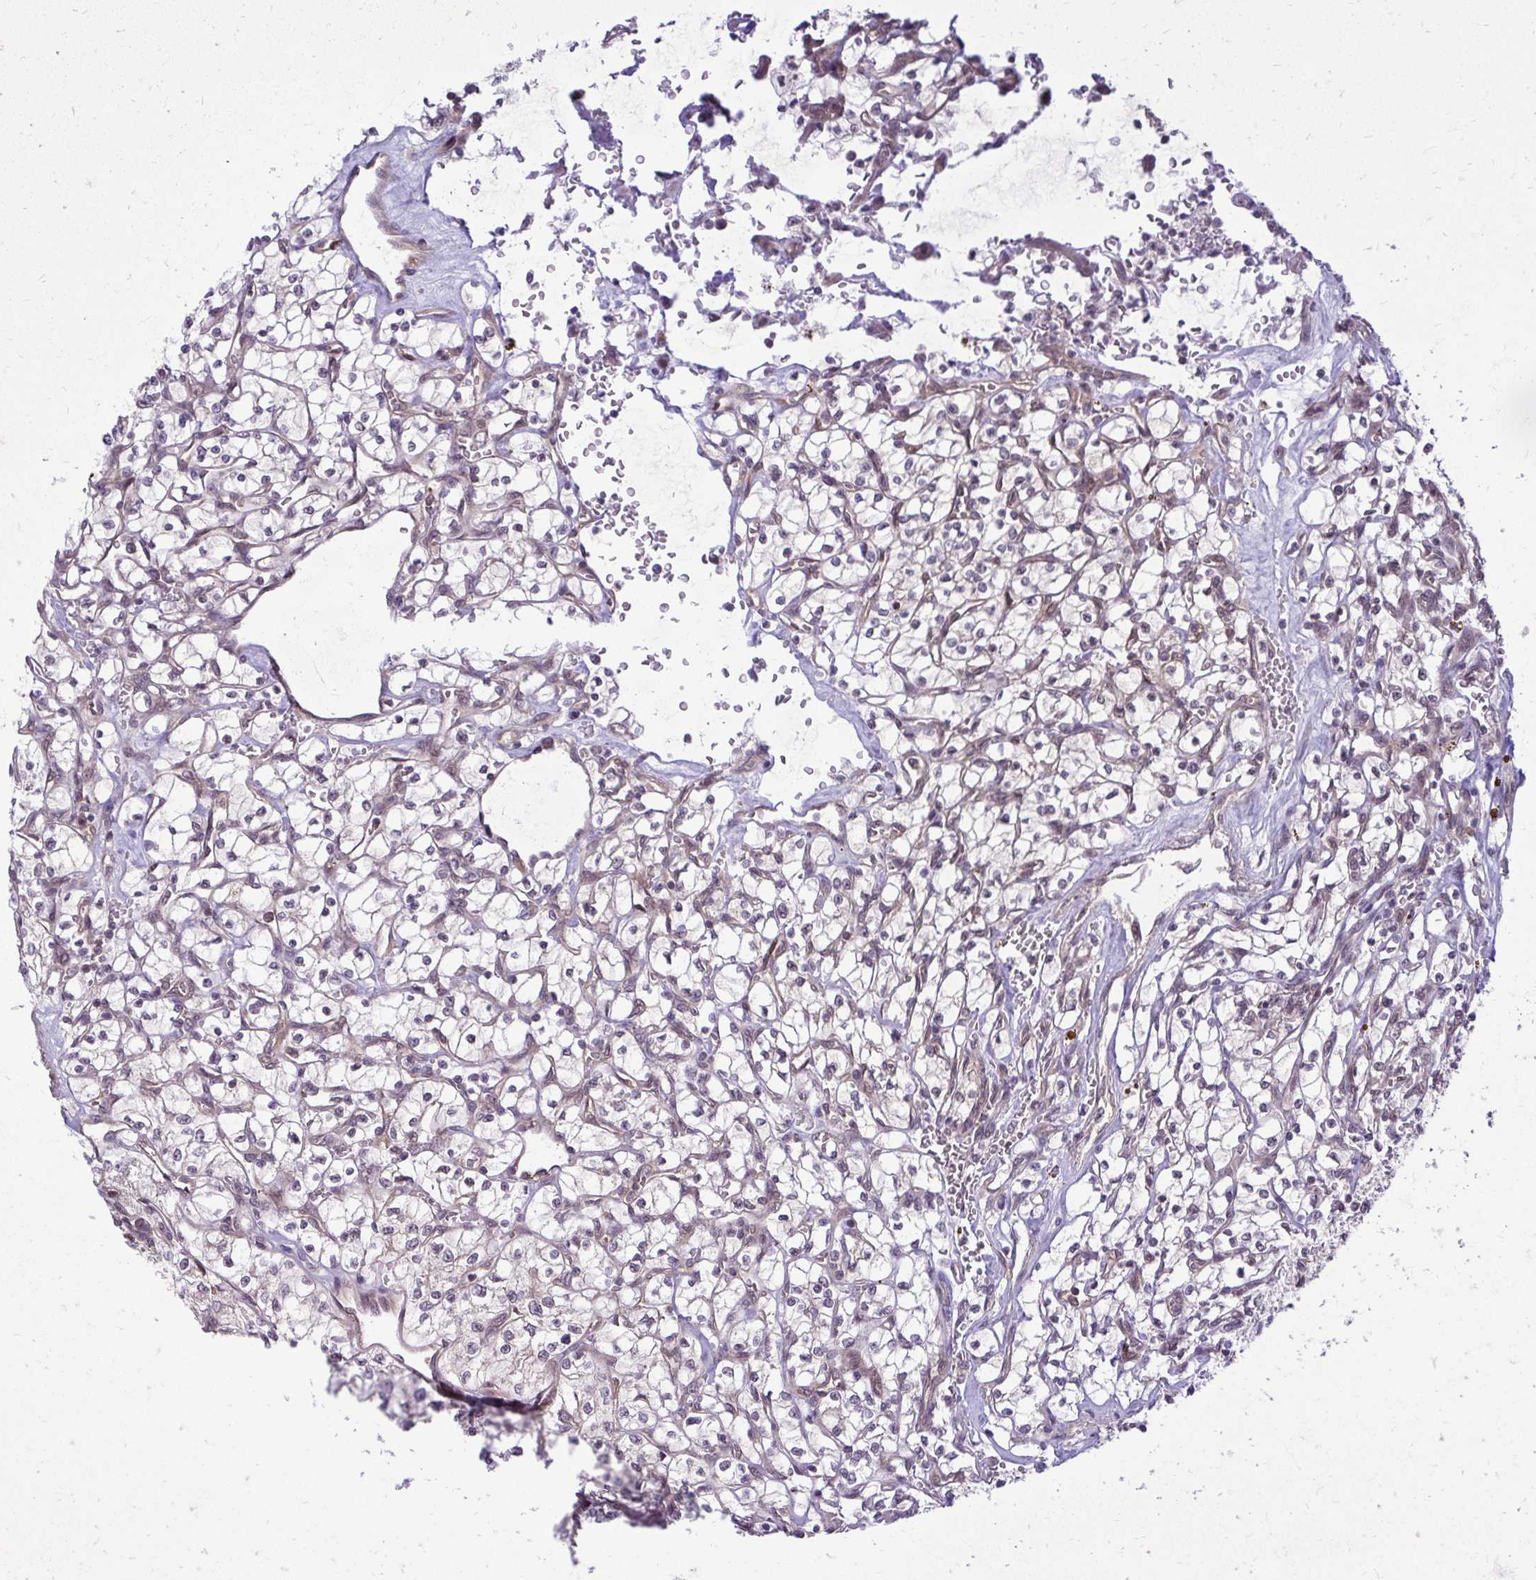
{"staining": {"intensity": "weak", "quantity": "<25%", "location": "cytoplasmic/membranous"}, "tissue": "renal cancer", "cell_type": "Tumor cells", "image_type": "cancer", "snomed": [{"axis": "morphology", "description": "Adenocarcinoma, NOS"}, {"axis": "topography", "description": "Kidney"}], "caption": "A histopathology image of human adenocarcinoma (renal) is negative for staining in tumor cells.", "gene": "PPP5C", "patient": {"sex": "female", "age": 64}}